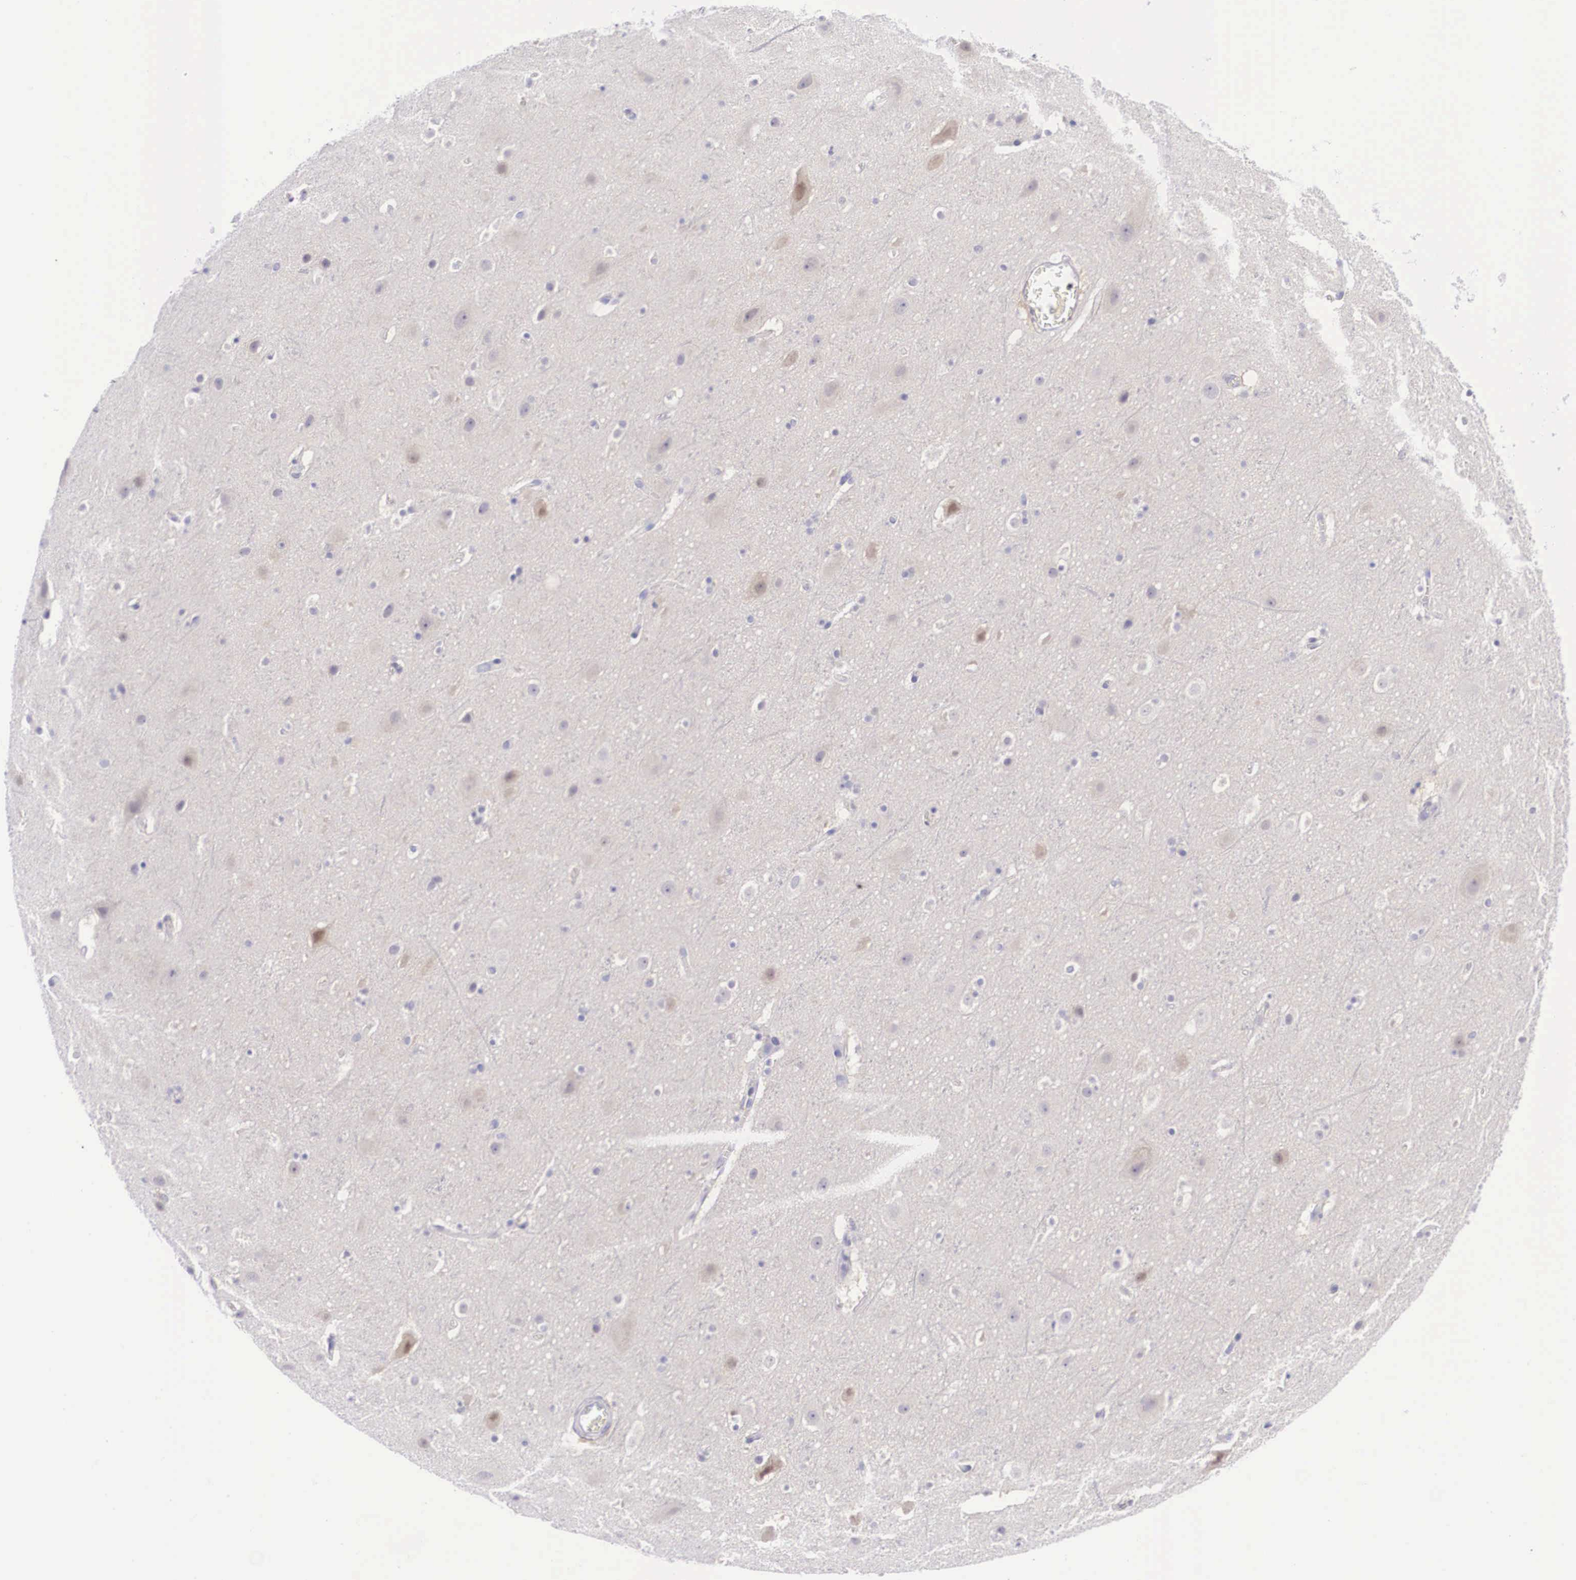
{"staining": {"intensity": "negative", "quantity": "none", "location": "none"}, "tissue": "cerebral cortex", "cell_type": "Endothelial cells", "image_type": "normal", "snomed": [{"axis": "morphology", "description": "Normal tissue, NOS"}, {"axis": "topography", "description": "Cerebral cortex"}], "caption": "The IHC photomicrograph has no significant expression in endothelial cells of cerebral cortex. (Immunohistochemistry (ihc), brightfield microscopy, high magnification).", "gene": "BCL6", "patient": {"sex": "male", "age": 45}}